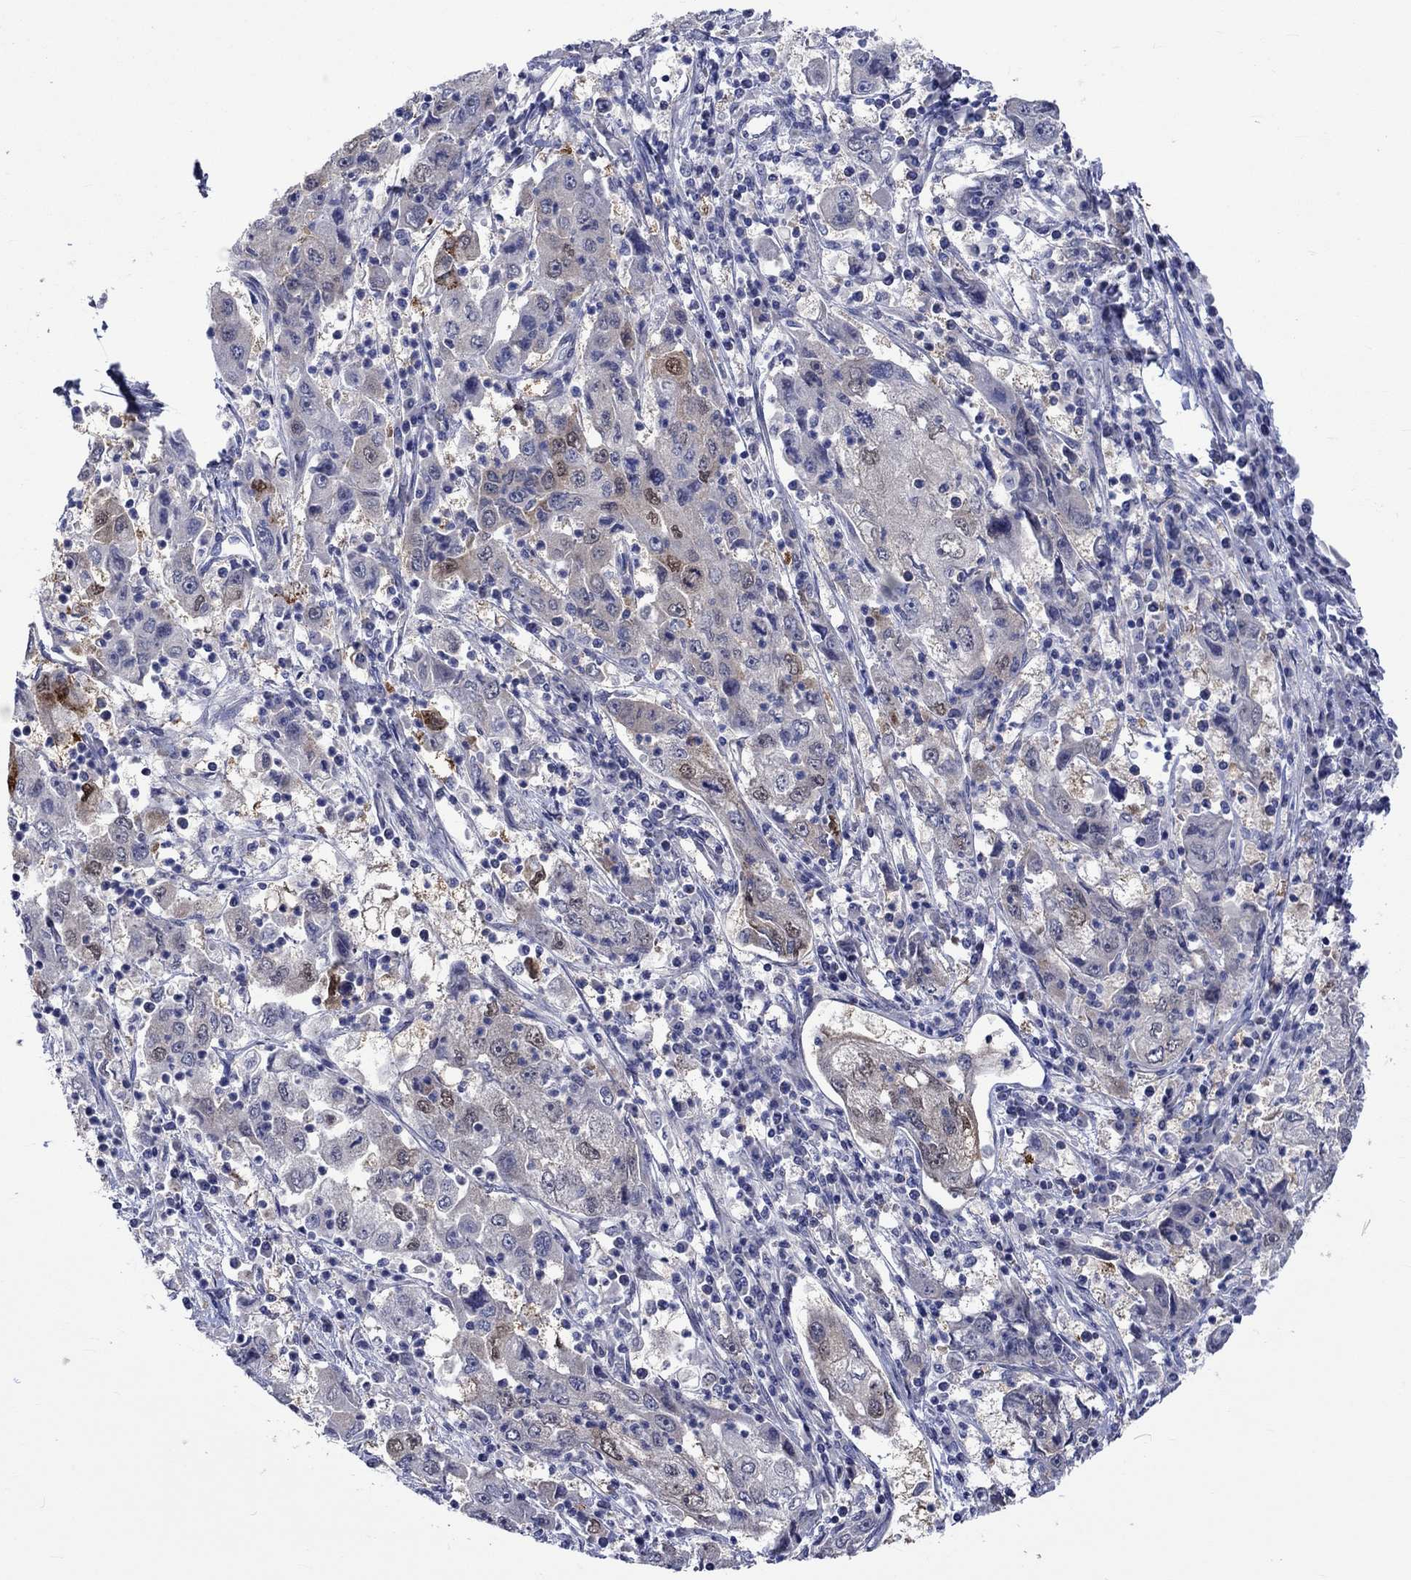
{"staining": {"intensity": "strong", "quantity": "<25%", "location": "nuclear"}, "tissue": "cervical cancer", "cell_type": "Tumor cells", "image_type": "cancer", "snomed": [{"axis": "morphology", "description": "Squamous cell carcinoma, NOS"}, {"axis": "topography", "description": "Cervix"}], "caption": "This image displays immunohistochemistry staining of human cervical squamous cell carcinoma, with medium strong nuclear expression in about <25% of tumor cells.", "gene": "E2F8", "patient": {"sex": "female", "age": 36}}